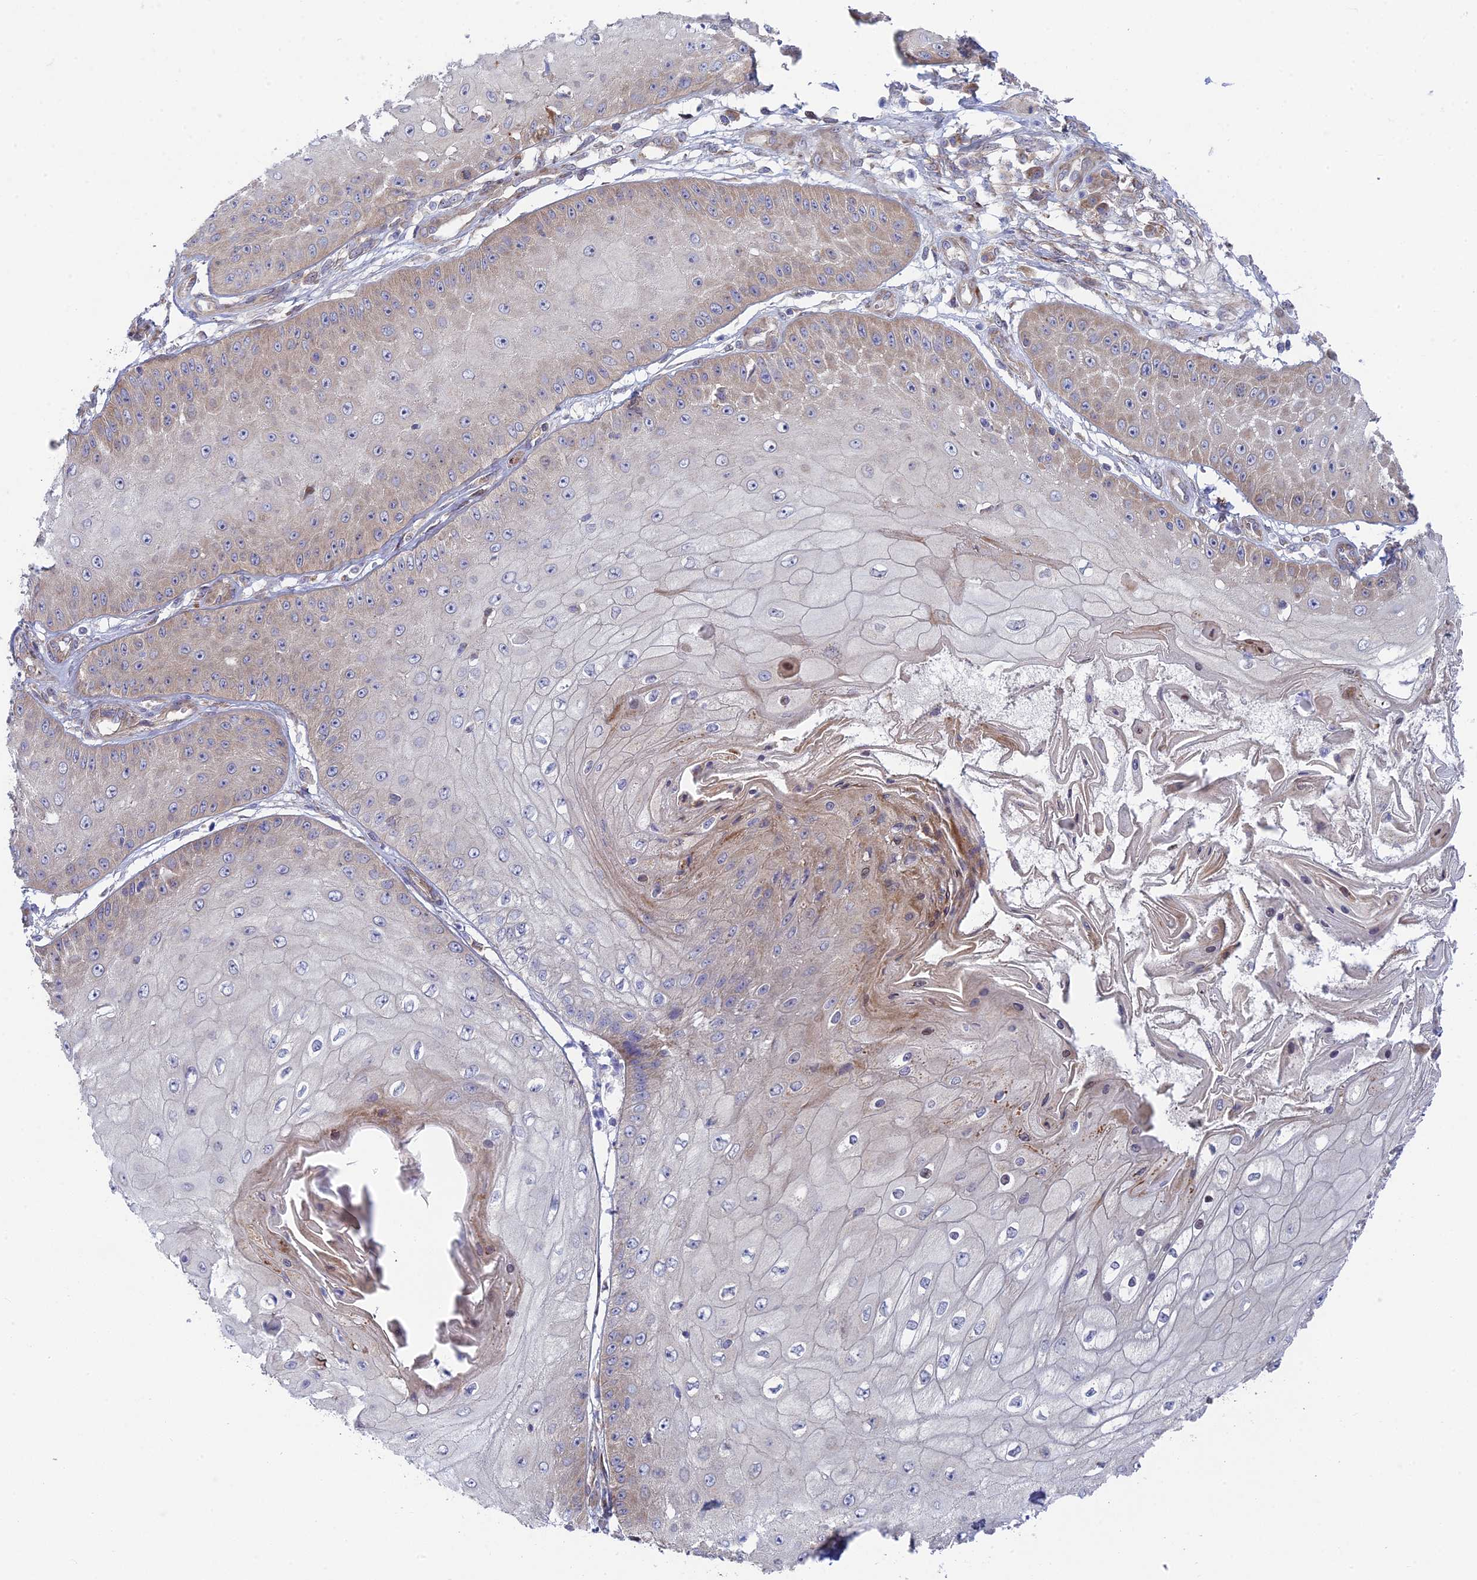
{"staining": {"intensity": "weak", "quantity": "<25%", "location": "cytoplasmic/membranous"}, "tissue": "skin cancer", "cell_type": "Tumor cells", "image_type": "cancer", "snomed": [{"axis": "morphology", "description": "Squamous cell carcinoma, NOS"}, {"axis": "topography", "description": "Skin"}], "caption": "Skin cancer (squamous cell carcinoma) was stained to show a protein in brown. There is no significant positivity in tumor cells.", "gene": "INCA1", "patient": {"sex": "male", "age": 70}}